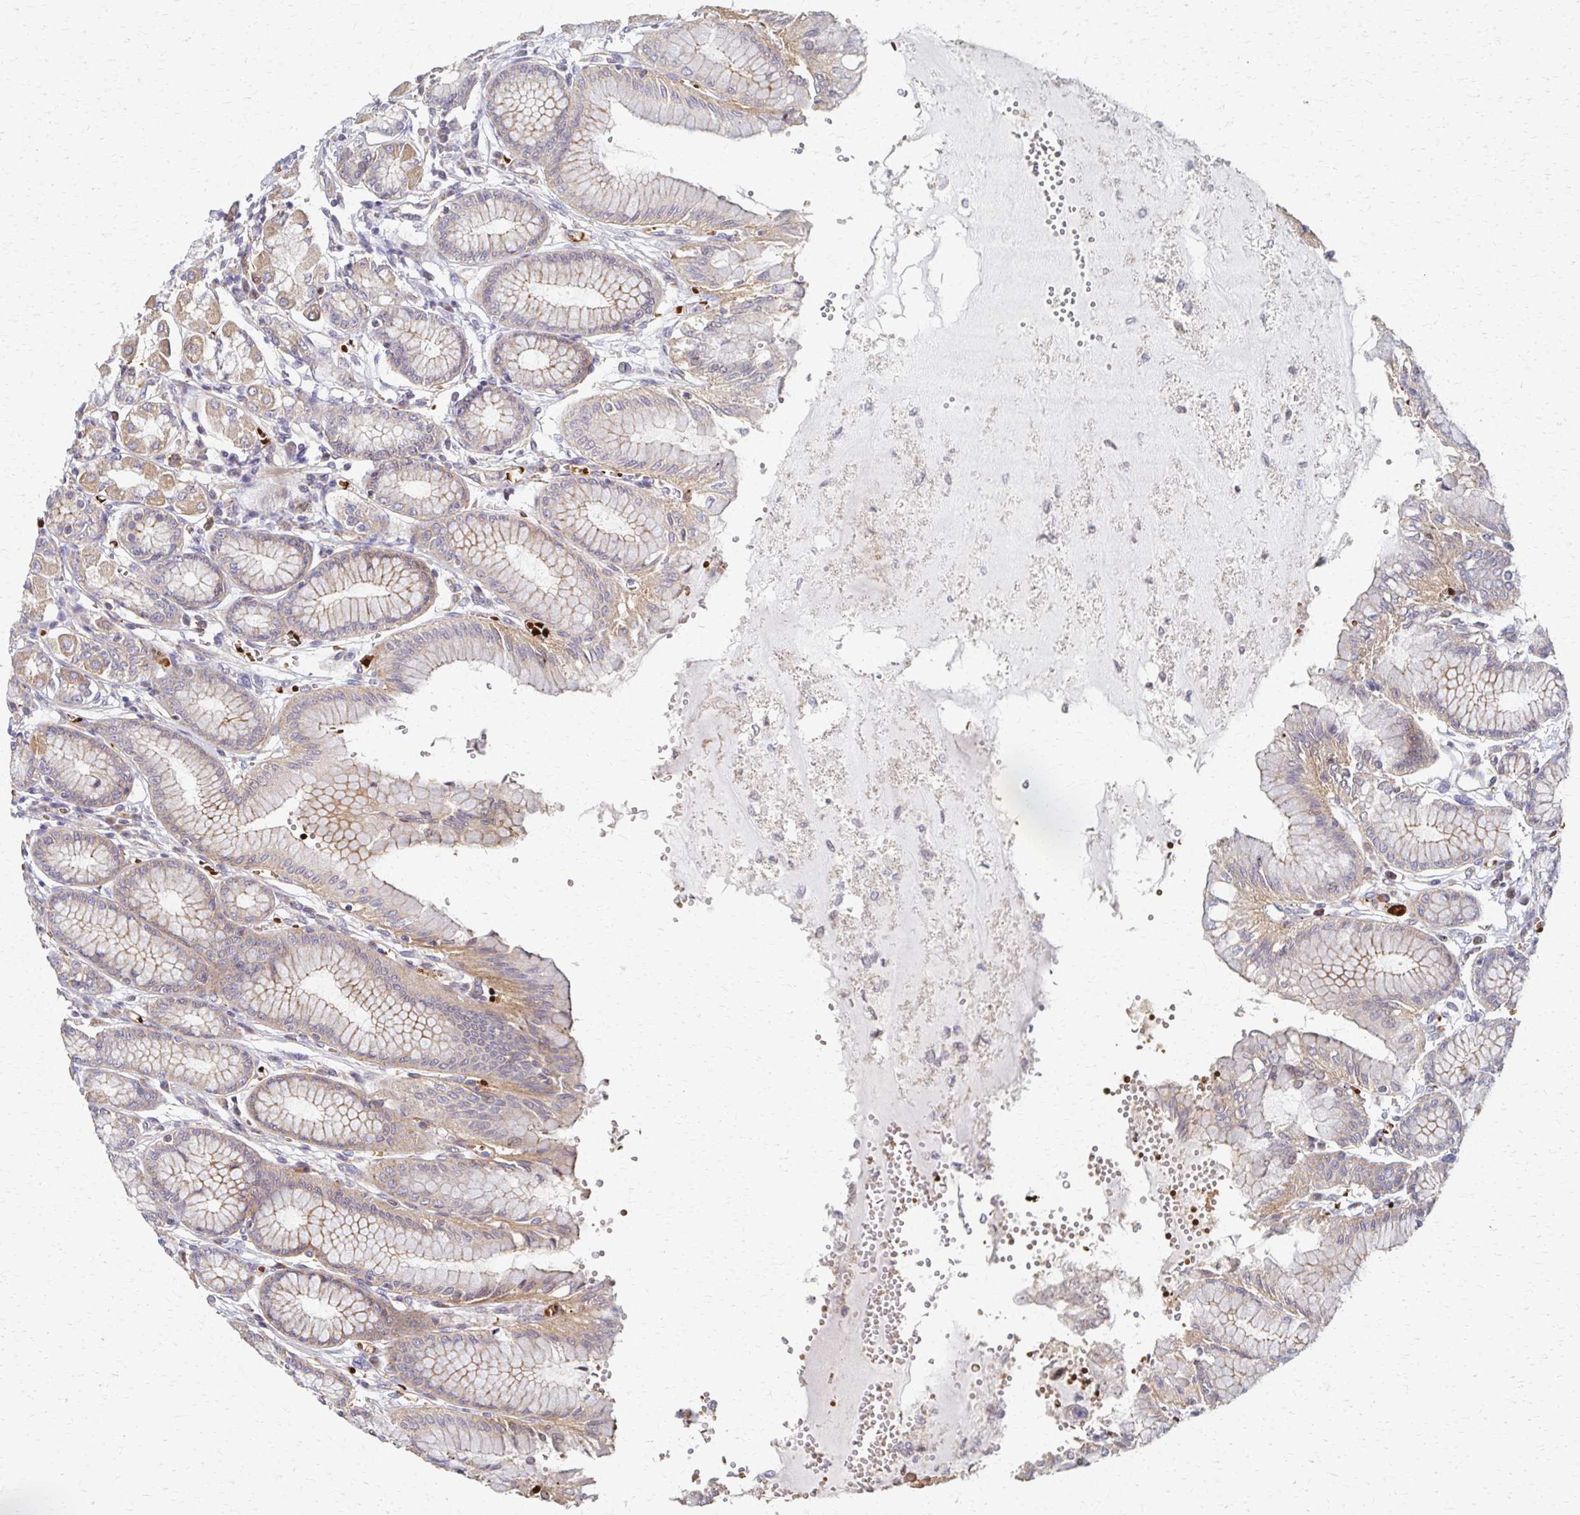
{"staining": {"intensity": "weak", "quantity": ">75%", "location": "cytoplasmic/membranous"}, "tissue": "stomach", "cell_type": "Glandular cells", "image_type": "normal", "snomed": [{"axis": "morphology", "description": "Normal tissue, NOS"}, {"axis": "topography", "description": "Stomach"}, {"axis": "topography", "description": "Stomach, lower"}], "caption": "Glandular cells exhibit weak cytoplasmic/membranous staining in about >75% of cells in benign stomach.", "gene": "SKA2", "patient": {"sex": "male", "age": 76}}